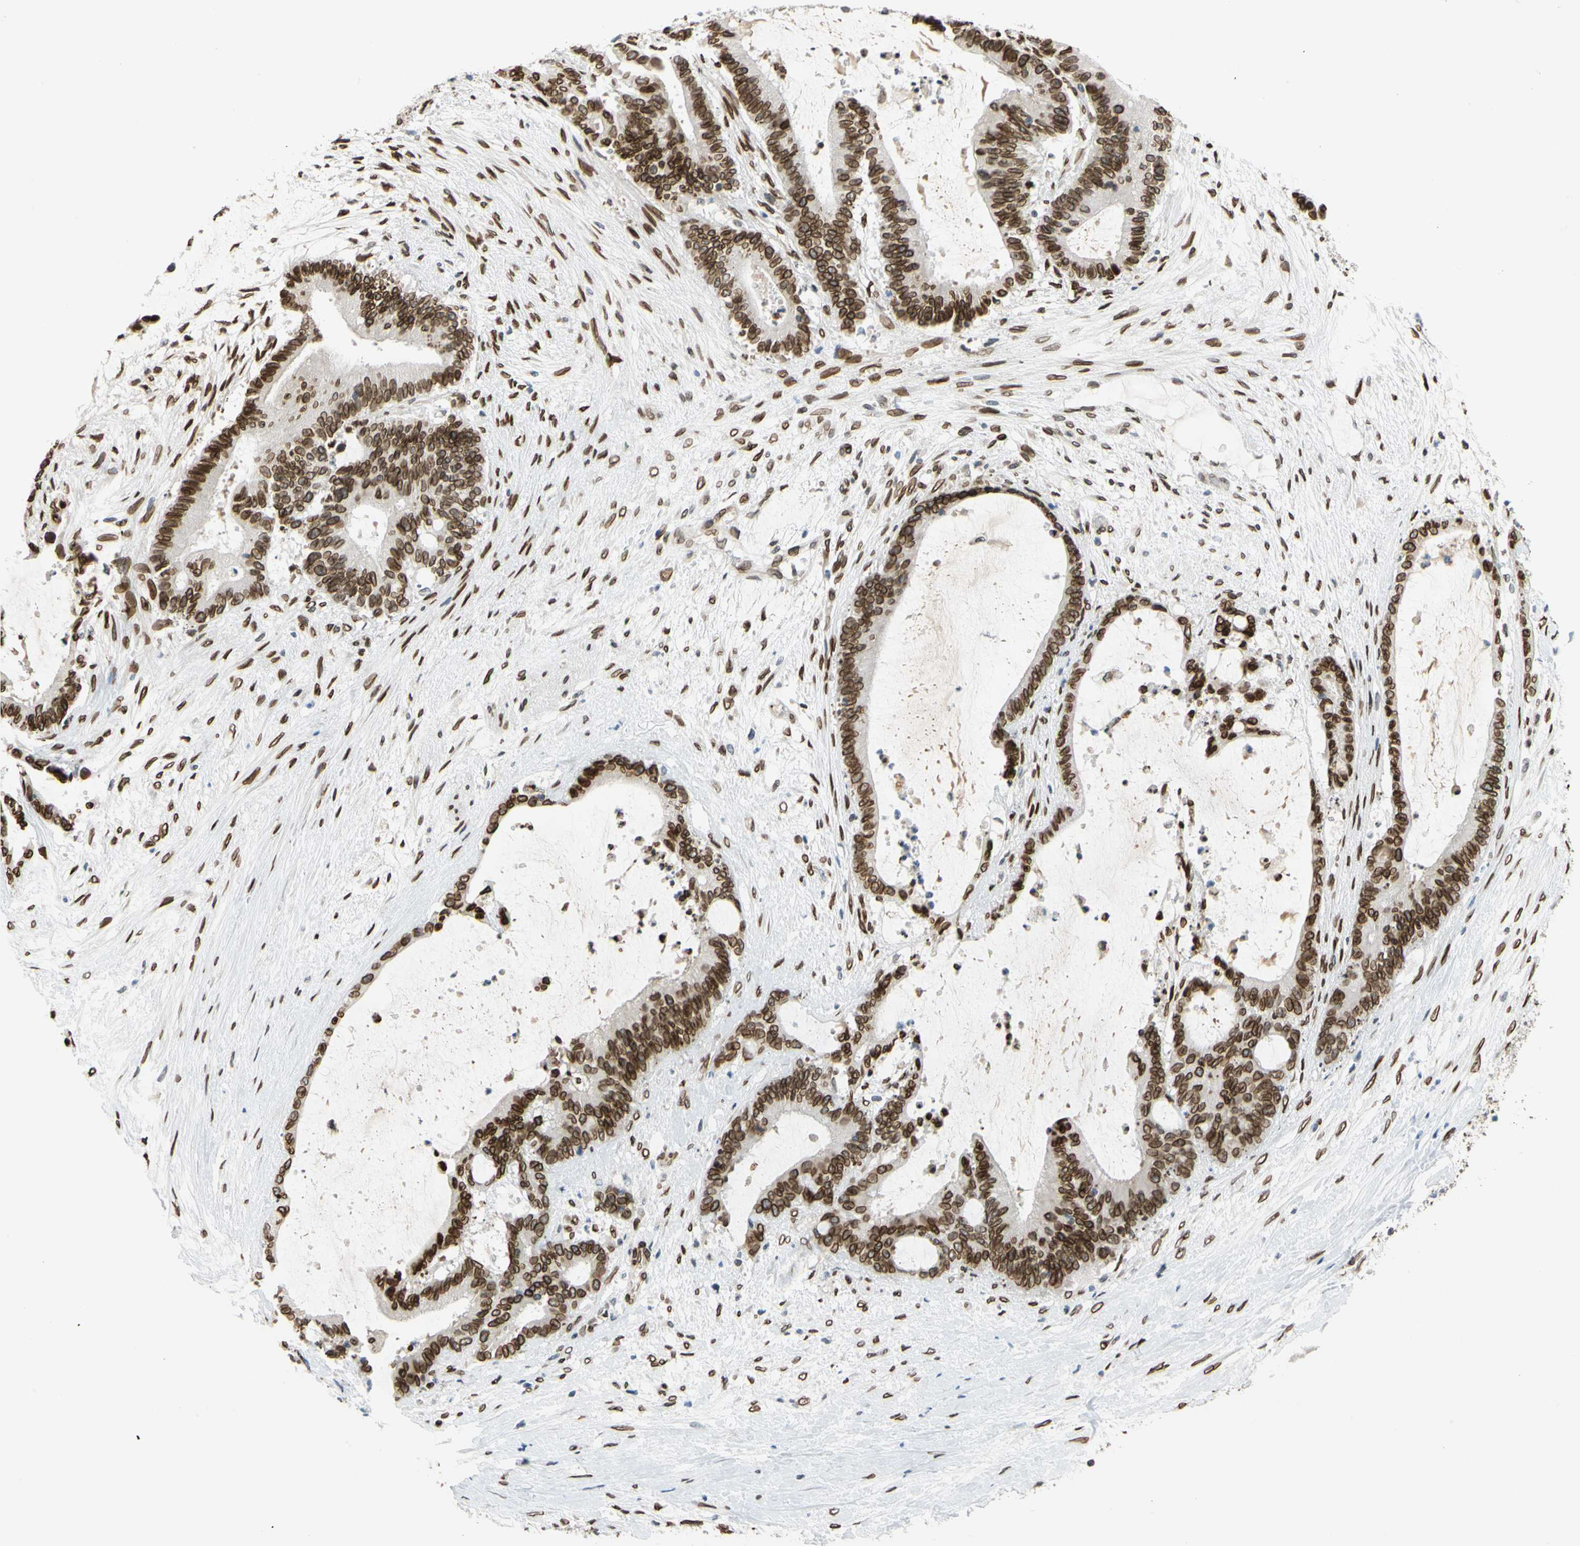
{"staining": {"intensity": "strong", "quantity": ">75%", "location": "cytoplasmic/membranous,nuclear"}, "tissue": "liver cancer", "cell_type": "Tumor cells", "image_type": "cancer", "snomed": [{"axis": "morphology", "description": "Cholangiocarcinoma"}, {"axis": "topography", "description": "Liver"}], "caption": "Immunohistochemical staining of liver cancer reveals strong cytoplasmic/membranous and nuclear protein positivity in about >75% of tumor cells.", "gene": "SUN1", "patient": {"sex": "female", "age": 73}}